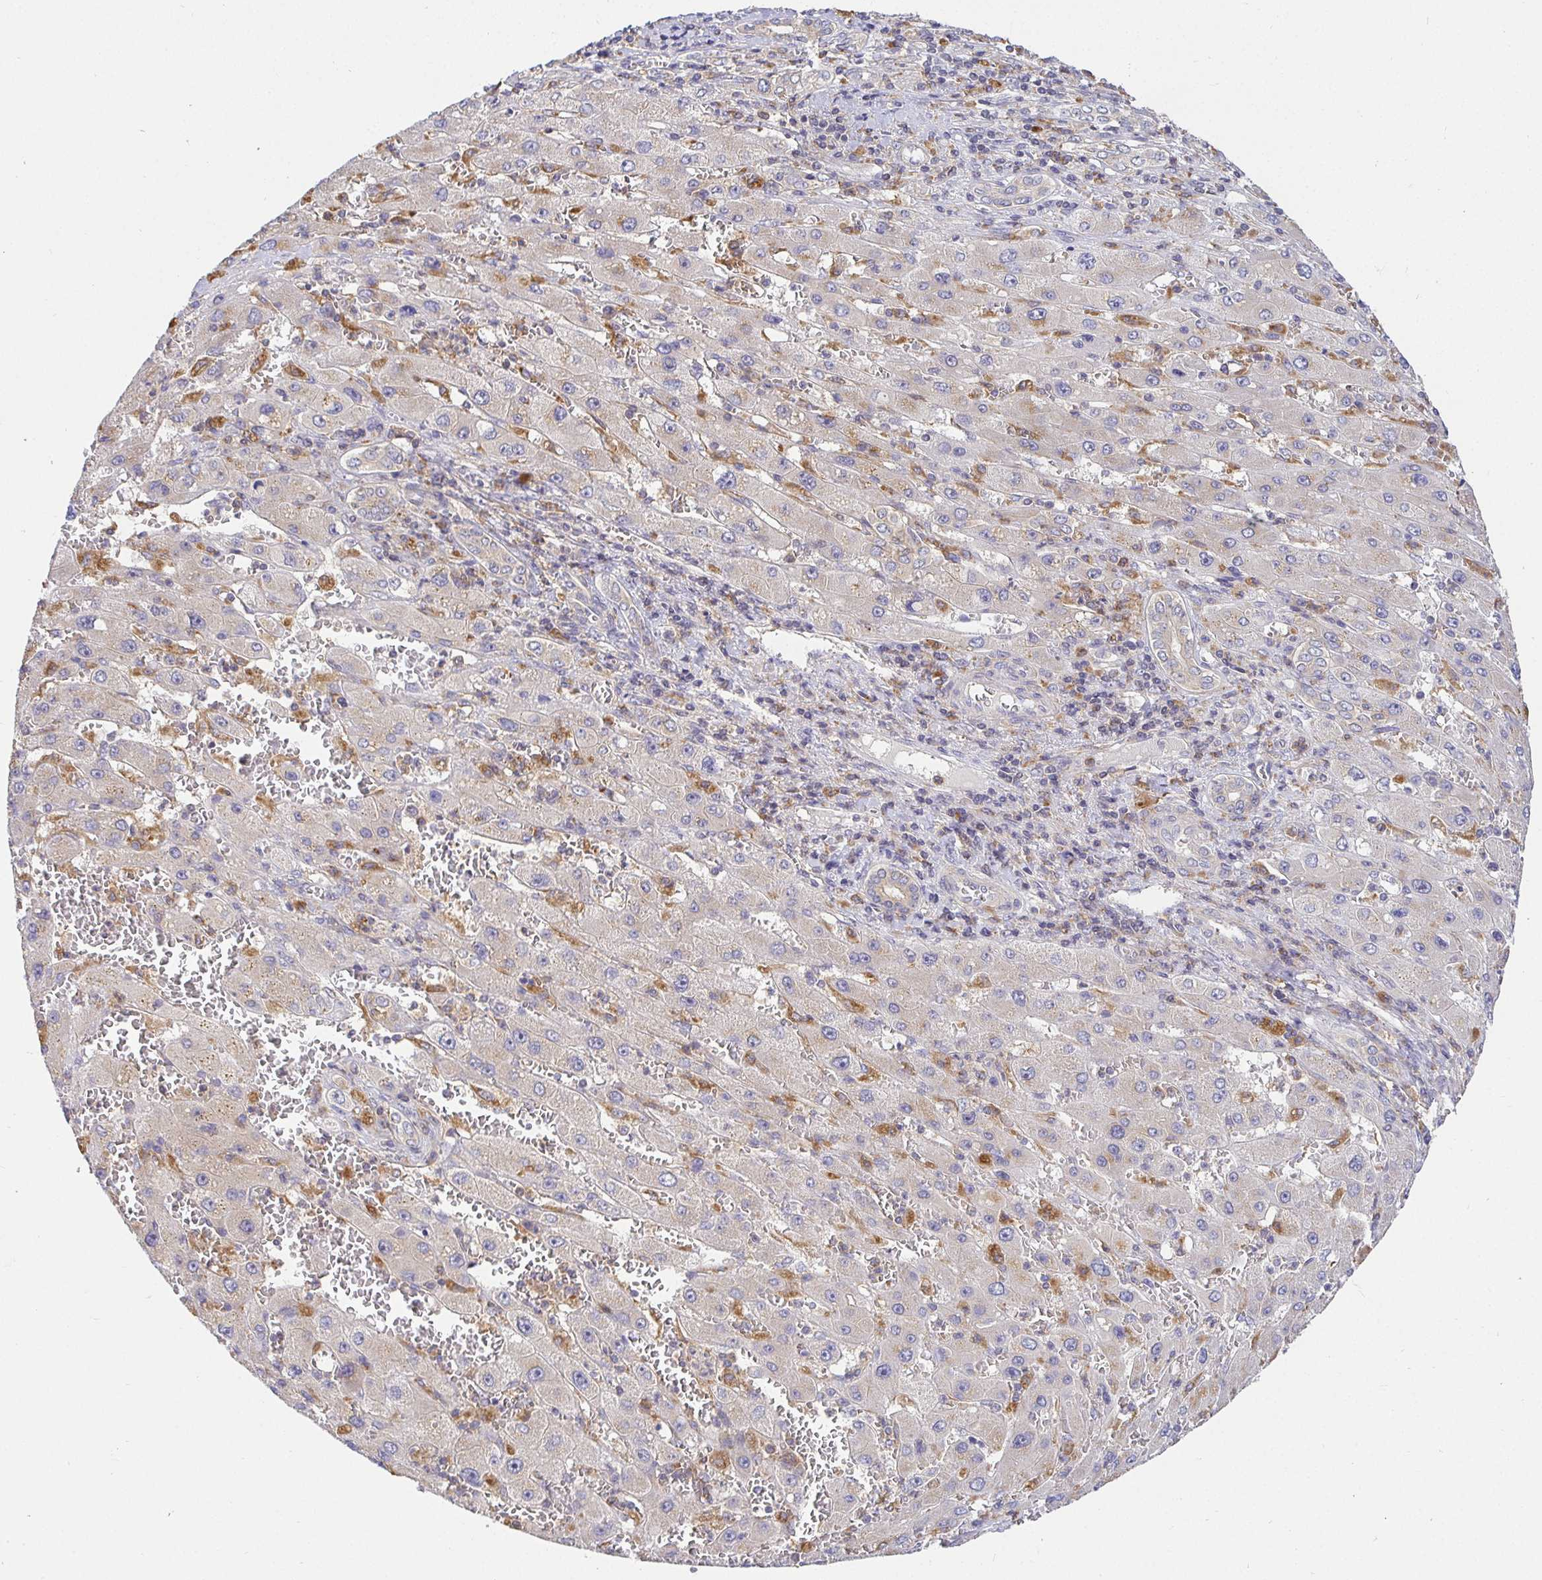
{"staining": {"intensity": "negative", "quantity": "none", "location": "none"}, "tissue": "liver cancer", "cell_type": "Tumor cells", "image_type": "cancer", "snomed": [{"axis": "morphology", "description": "Carcinoma, Hepatocellular, NOS"}, {"axis": "topography", "description": "Liver"}], "caption": "A high-resolution image shows IHC staining of liver cancer, which displays no significant positivity in tumor cells. (DAB immunohistochemistry (IHC) with hematoxylin counter stain).", "gene": "ATP6V1F", "patient": {"sex": "female", "age": 73}}